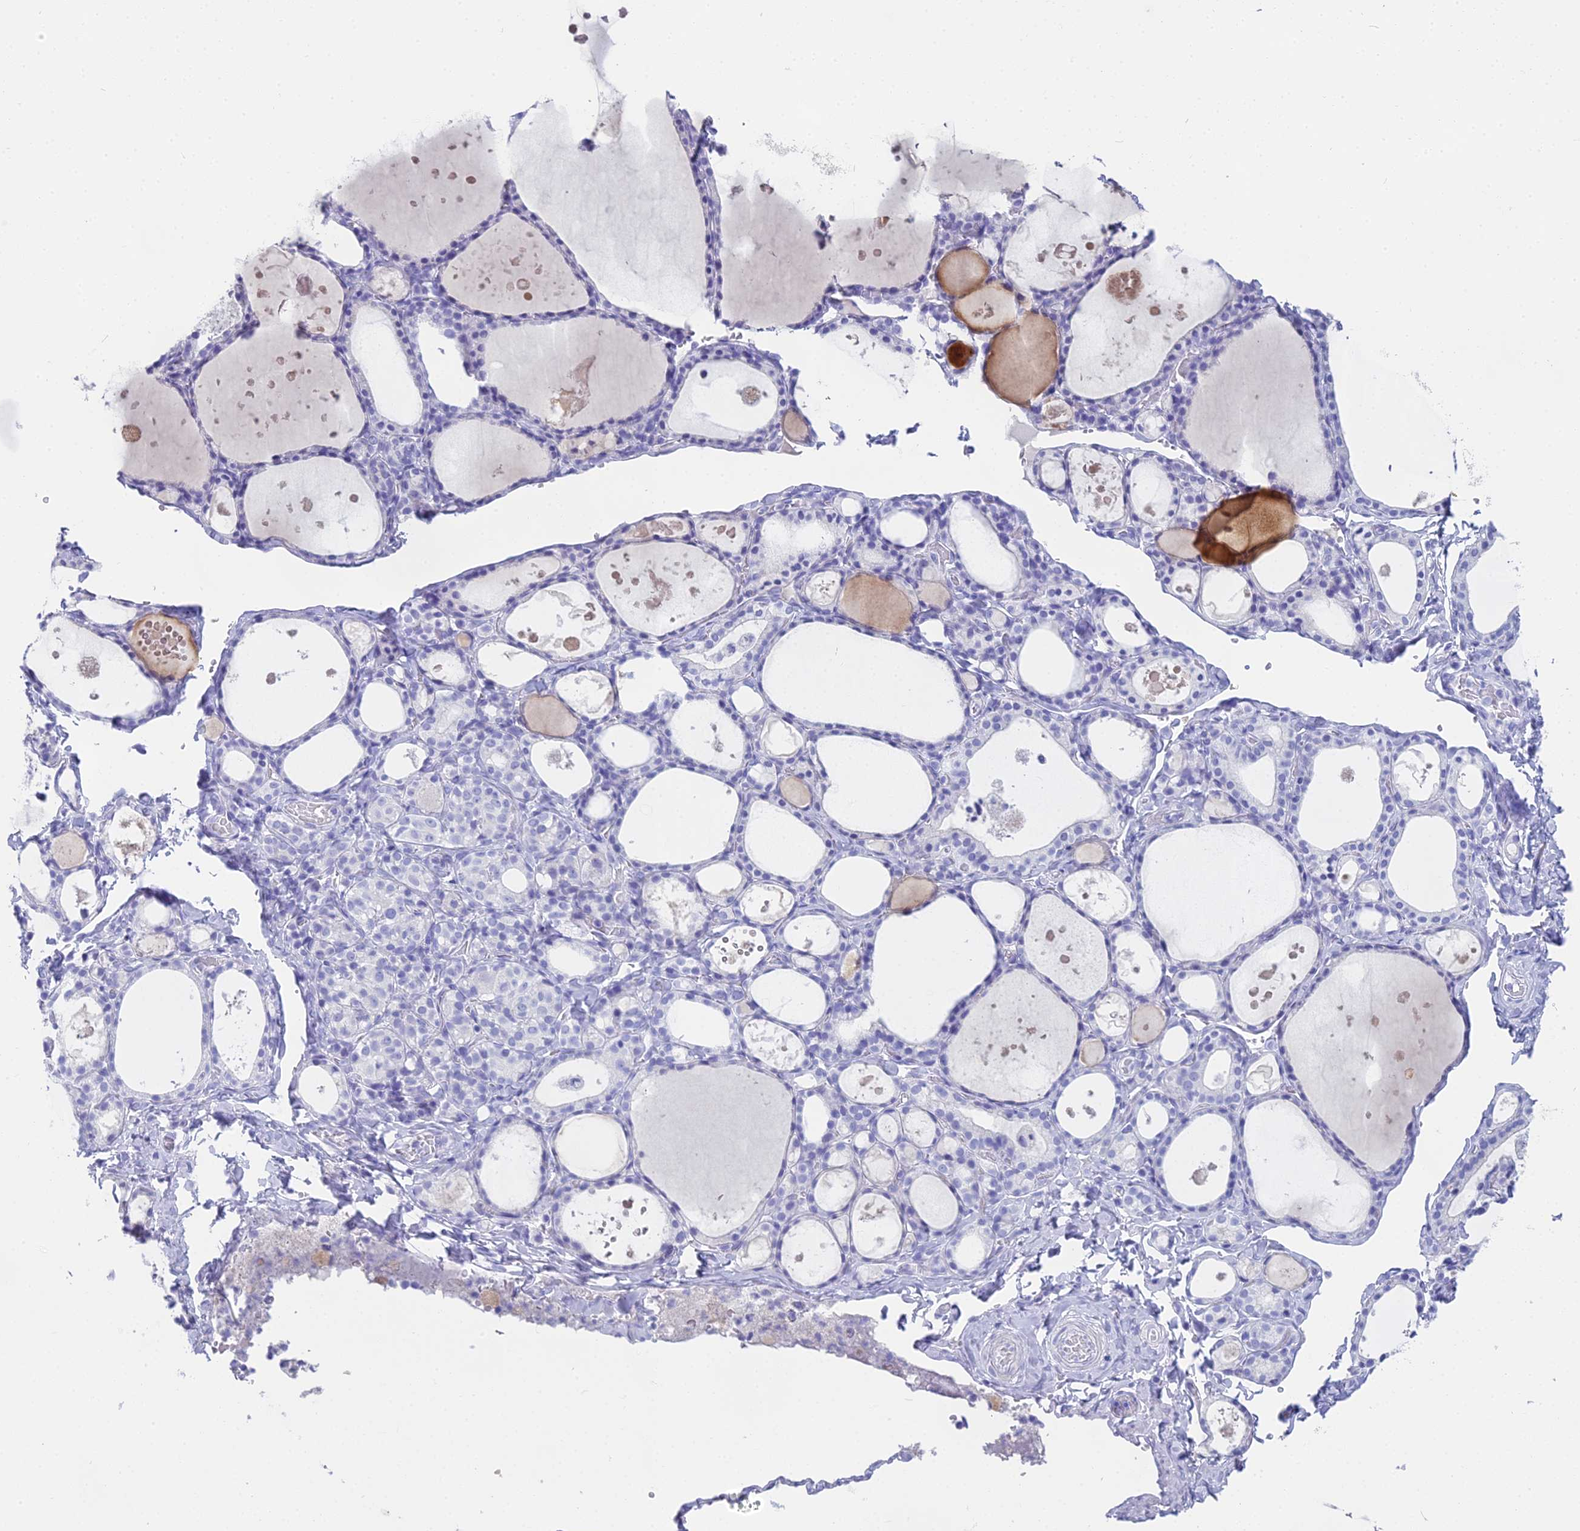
{"staining": {"intensity": "negative", "quantity": "none", "location": "none"}, "tissue": "thyroid gland", "cell_type": "Glandular cells", "image_type": "normal", "snomed": [{"axis": "morphology", "description": "Normal tissue, NOS"}, {"axis": "topography", "description": "Thyroid gland"}], "caption": "This is an immunohistochemistry photomicrograph of normal human thyroid gland. There is no staining in glandular cells.", "gene": "UNC80", "patient": {"sex": "male", "age": 56}}